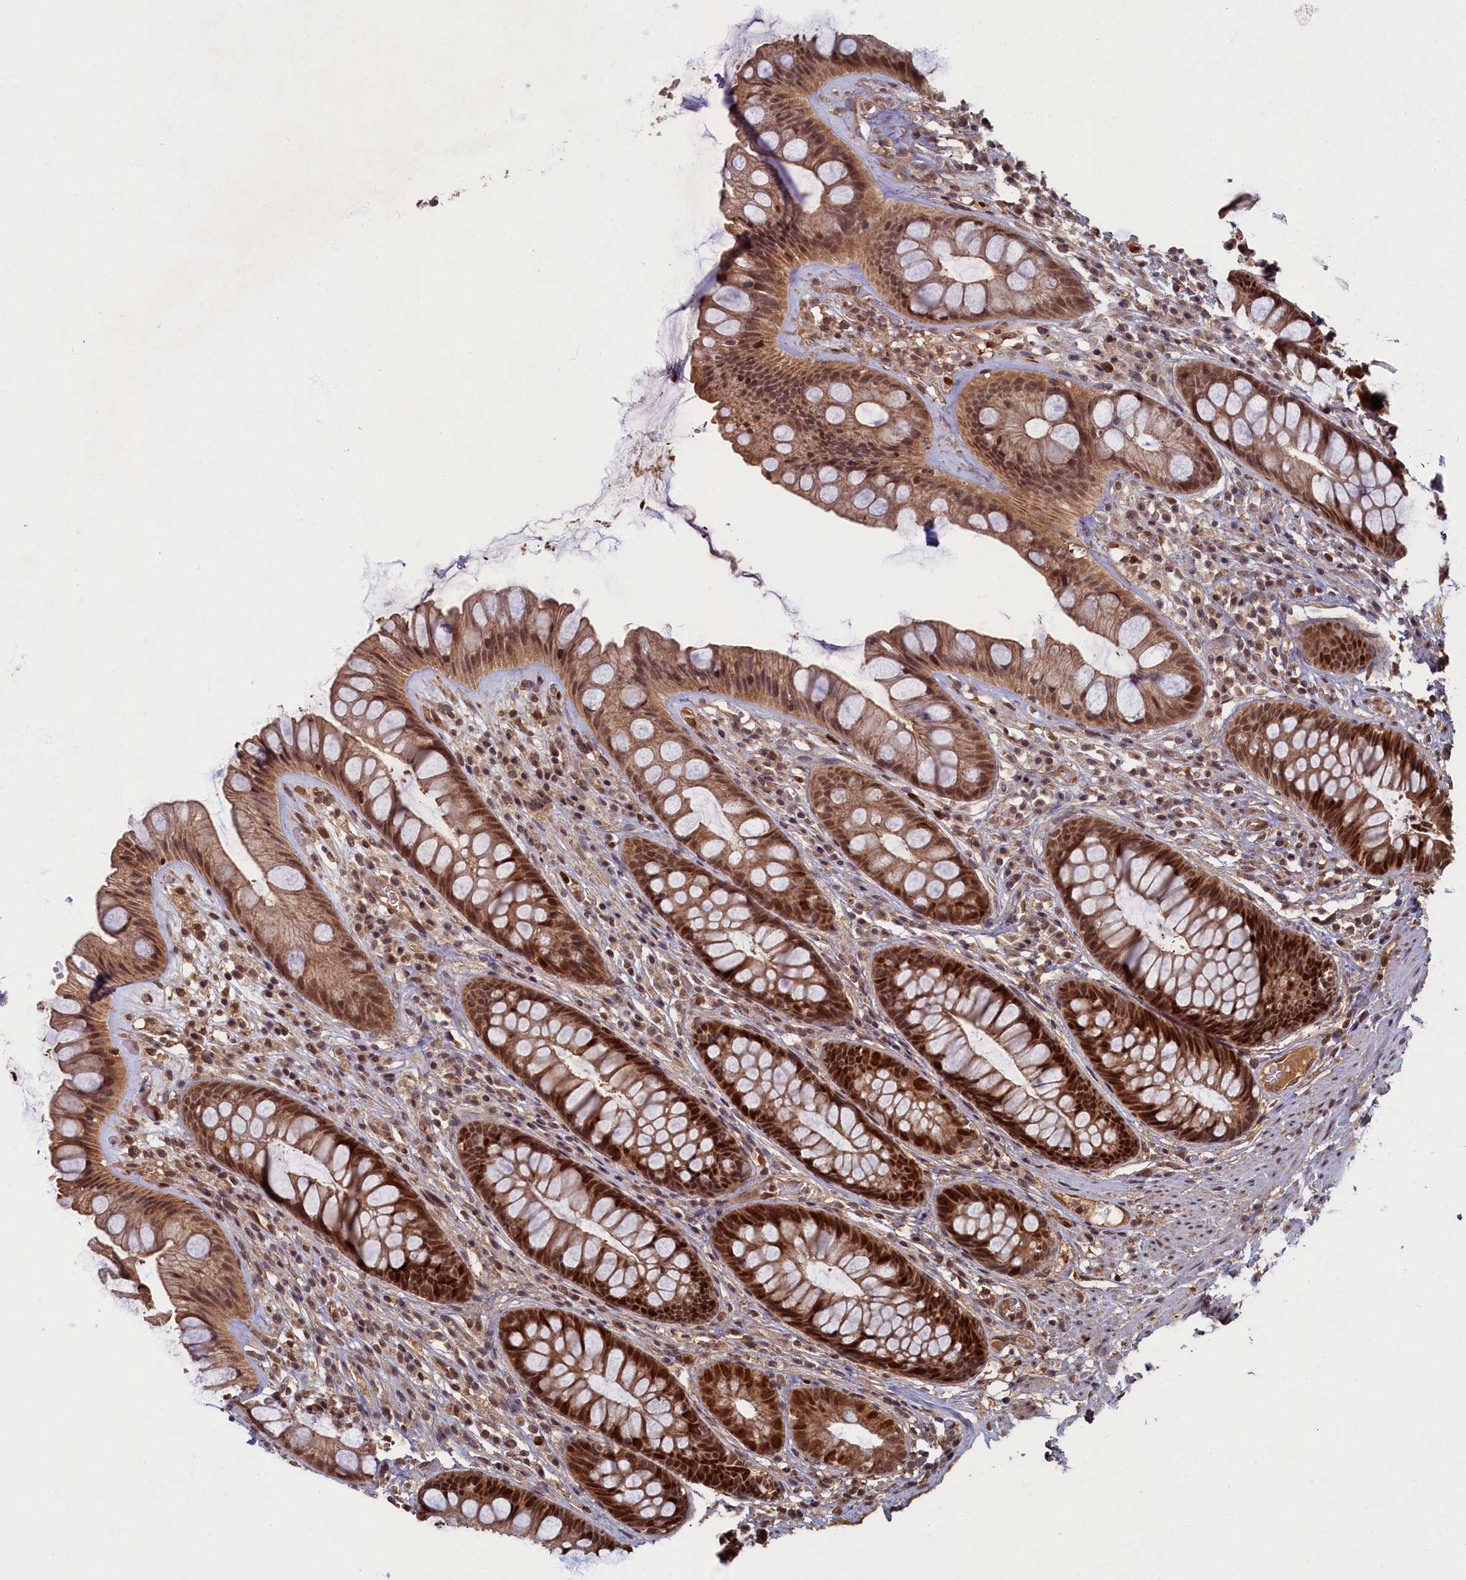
{"staining": {"intensity": "strong", "quantity": ">75%", "location": "cytoplasmic/membranous,nuclear"}, "tissue": "rectum", "cell_type": "Glandular cells", "image_type": "normal", "snomed": [{"axis": "morphology", "description": "Normal tissue, NOS"}, {"axis": "topography", "description": "Rectum"}], "caption": "Immunohistochemistry (IHC) (DAB (3,3'-diaminobenzidine)) staining of unremarkable rectum shows strong cytoplasmic/membranous,nuclear protein expression in about >75% of glandular cells. (brown staining indicates protein expression, while blue staining denotes nuclei).", "gene": "BRCA1", "patient": {"sex": "male", "age": 74}}